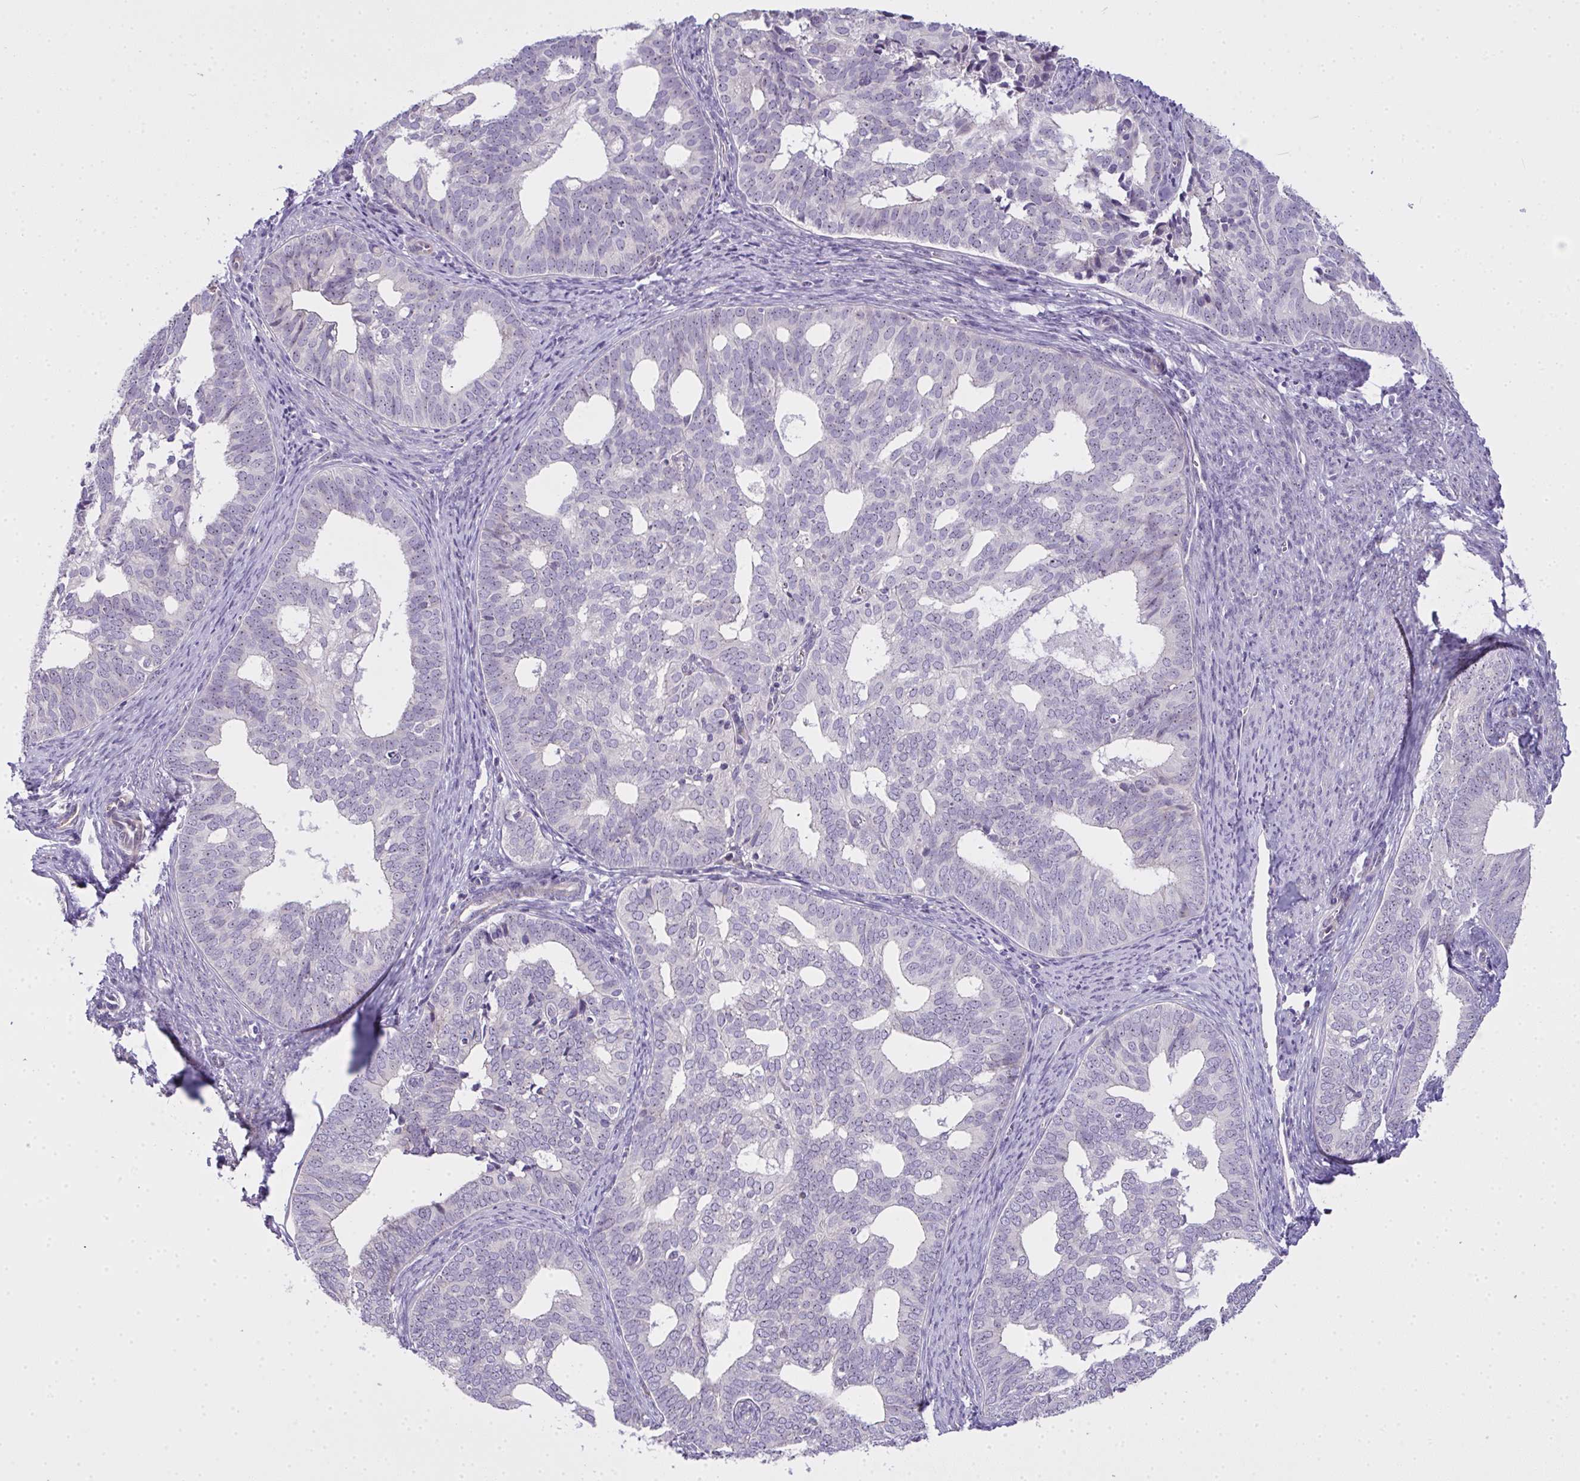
{"staining": {"intensity": "negative", "quantity": "none", "location": "none"}, "tissue": "endometrial cancer", "cell_type": "Tumor cells", "image_type": "cancer", "snomed": [{"axis": "morphology", "description": "Adenocarcinoma, NOS"}, {"axis": "topography", "description": "Endometrium"}], "caption": "Immunohistochemistry (IHC) histopathology image of neoplastic tissue: human adenocarcinoma (endometrial) stained with DAB (3,3'-diaminobenzidine) shows no significant protein expression in tumor cells.", "gene": "NT5C1A", "patient": {"sex": "female", "age": 75}}